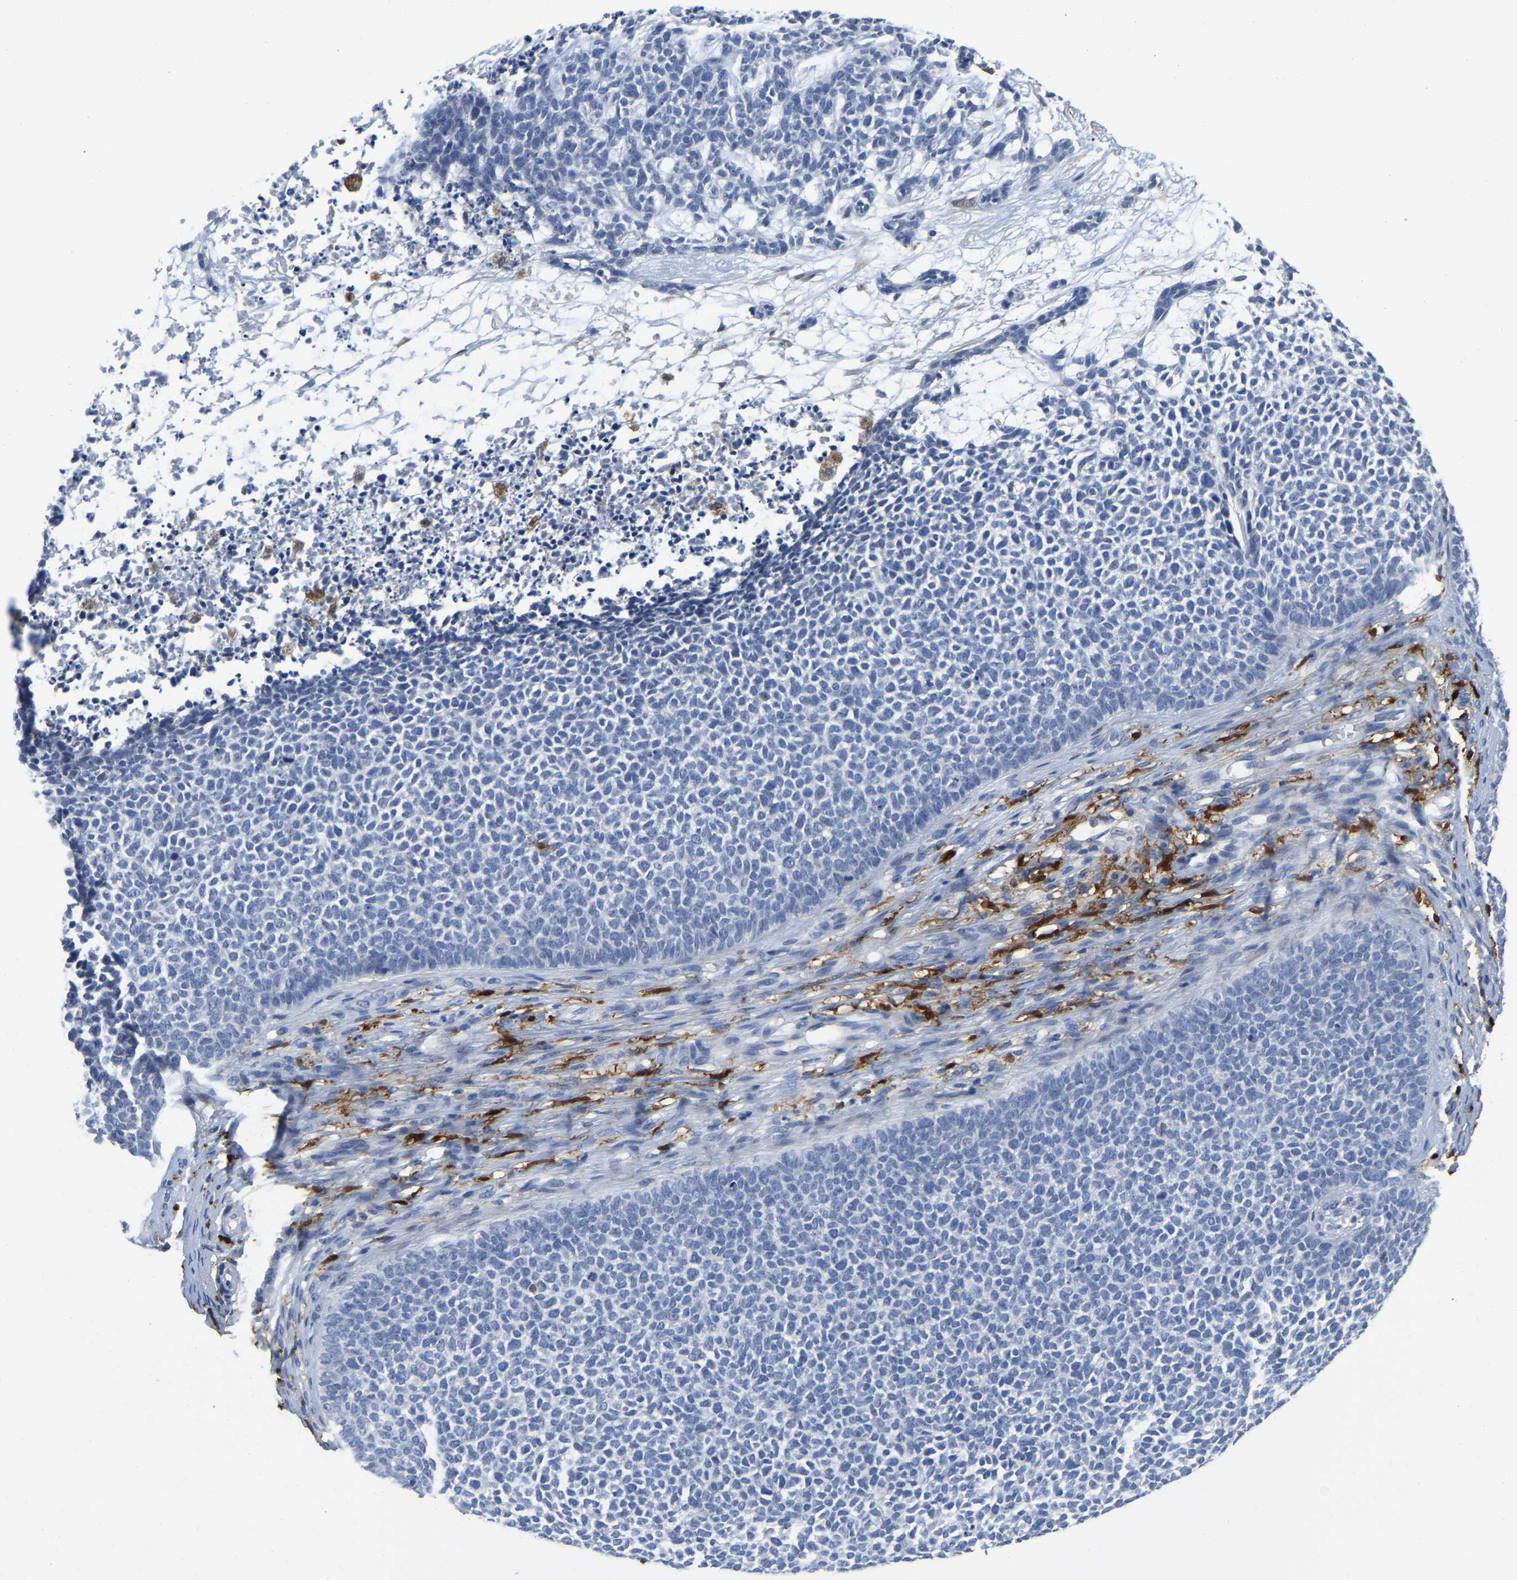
{"staining": {"intensity": "negative", "quantity": "none", "location": "none"}, "tissue": "skin cancer", "cell_type": "Tumor cells", "image_type": "cancer", "snomed": [{"axis": "morphology", "description": "Basal cell carcinoma"}, {"axis": "topography", "description": "Skin"}], "caption": "An image of basal cell carcinoma (skin) stained for a protein reveals no brown staining in tumor cells.", "gene": "ULBP2", "patient": {"sex": "female", "age": 84}}